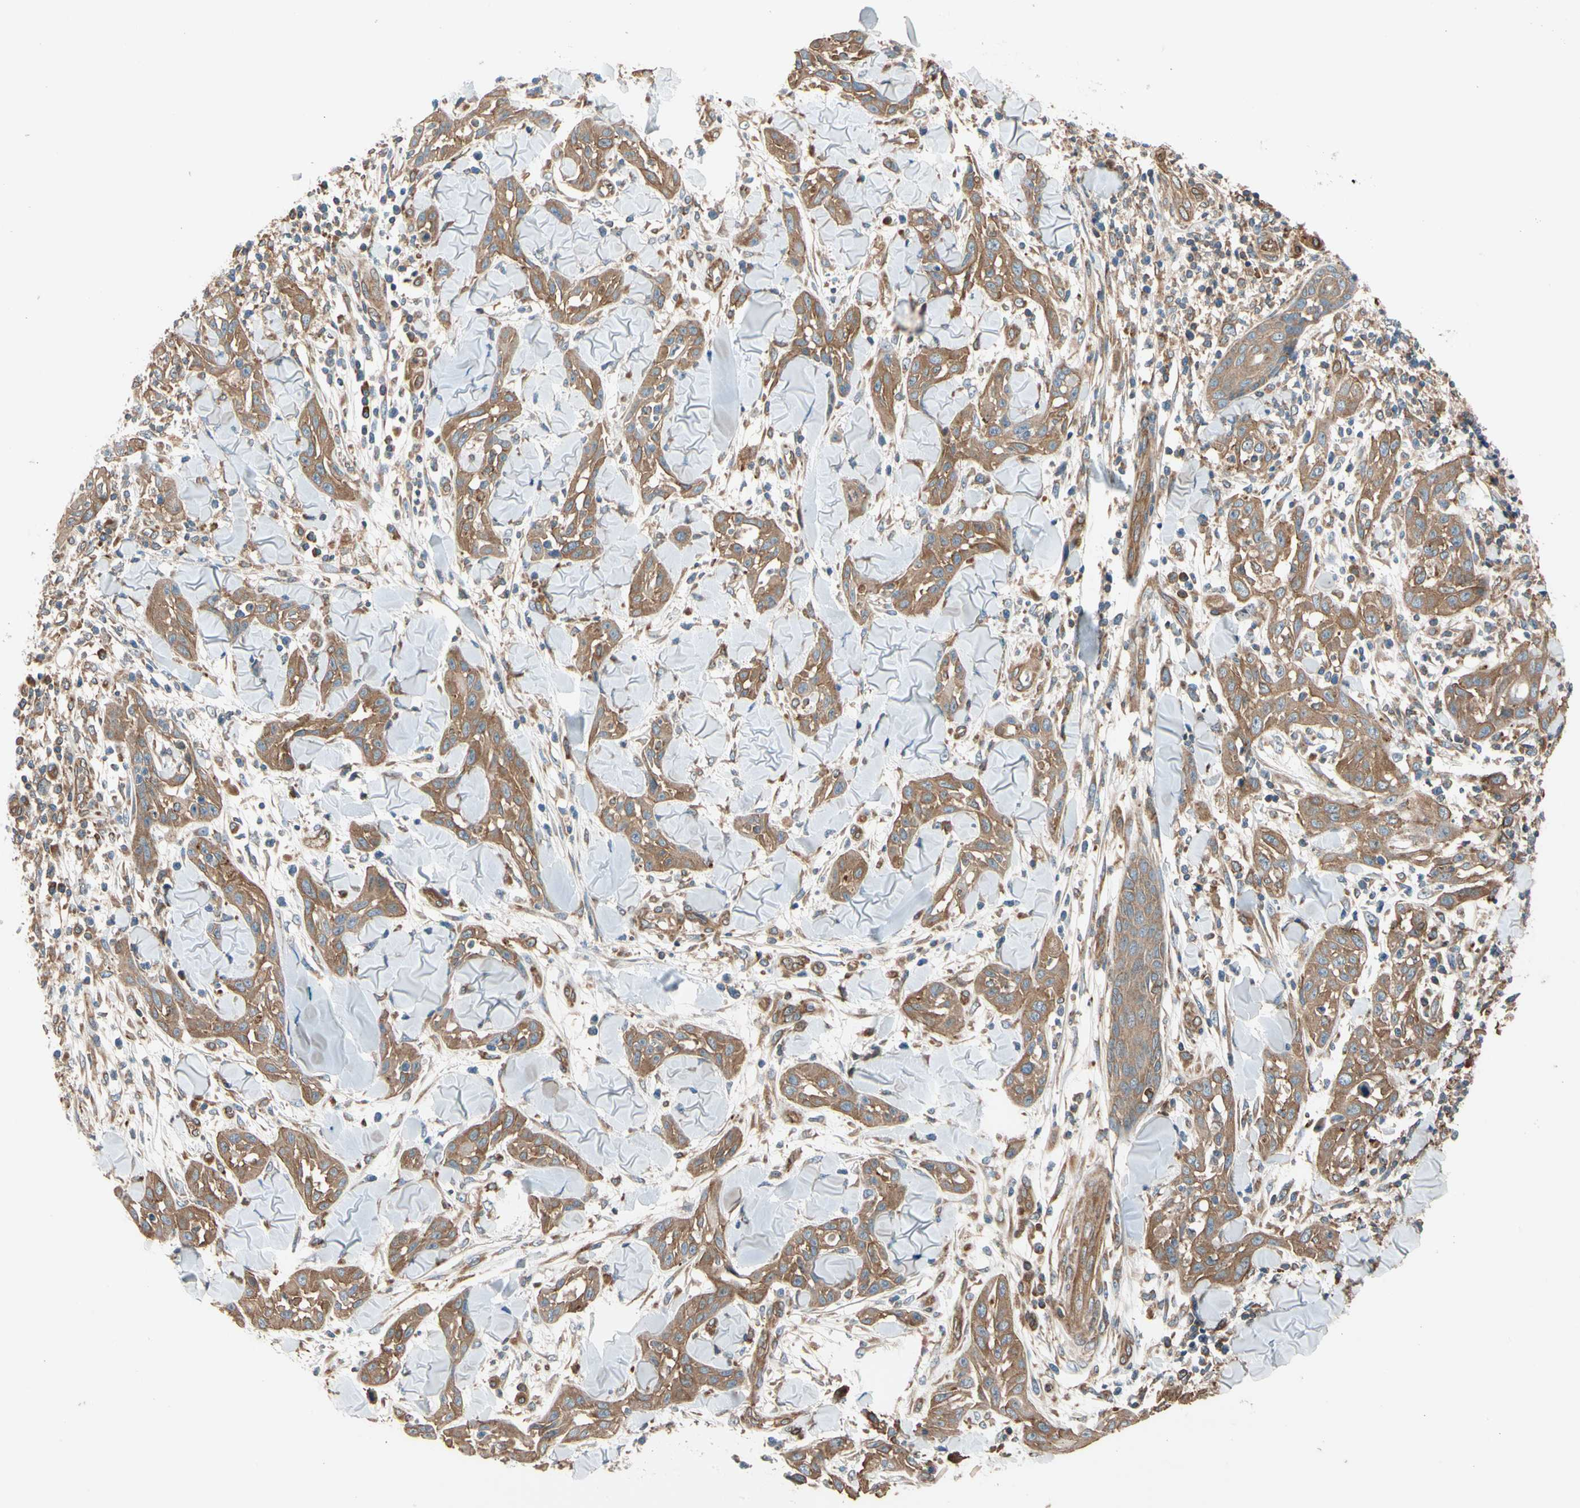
{"staining": {"intensity": "moderate", "quantity": ">75%", "location": "cytoplasmic/membranous"}, "tissue": "skin cancer", "cell_type": "Tumor cells", "image_type": "cancer", "snomed": [{"axis": "morphology", "description": "Squamous cell carcinoma, NOS"}, {"axis": "topography", "description": "Skin"}], "caption": "Immunohistochemistry image of neoplastic tissue: skin squamous cell carcinoma stained using immunohistochemistry demonstrates medium levels of moderate protein expression localized specifically in the cytoplasmic/membranous of tumor cells, appearing as a cytoplasmic/membranous brown color.", "gene": "PHYH", "patient": {"sex": "male", "age": 24}}